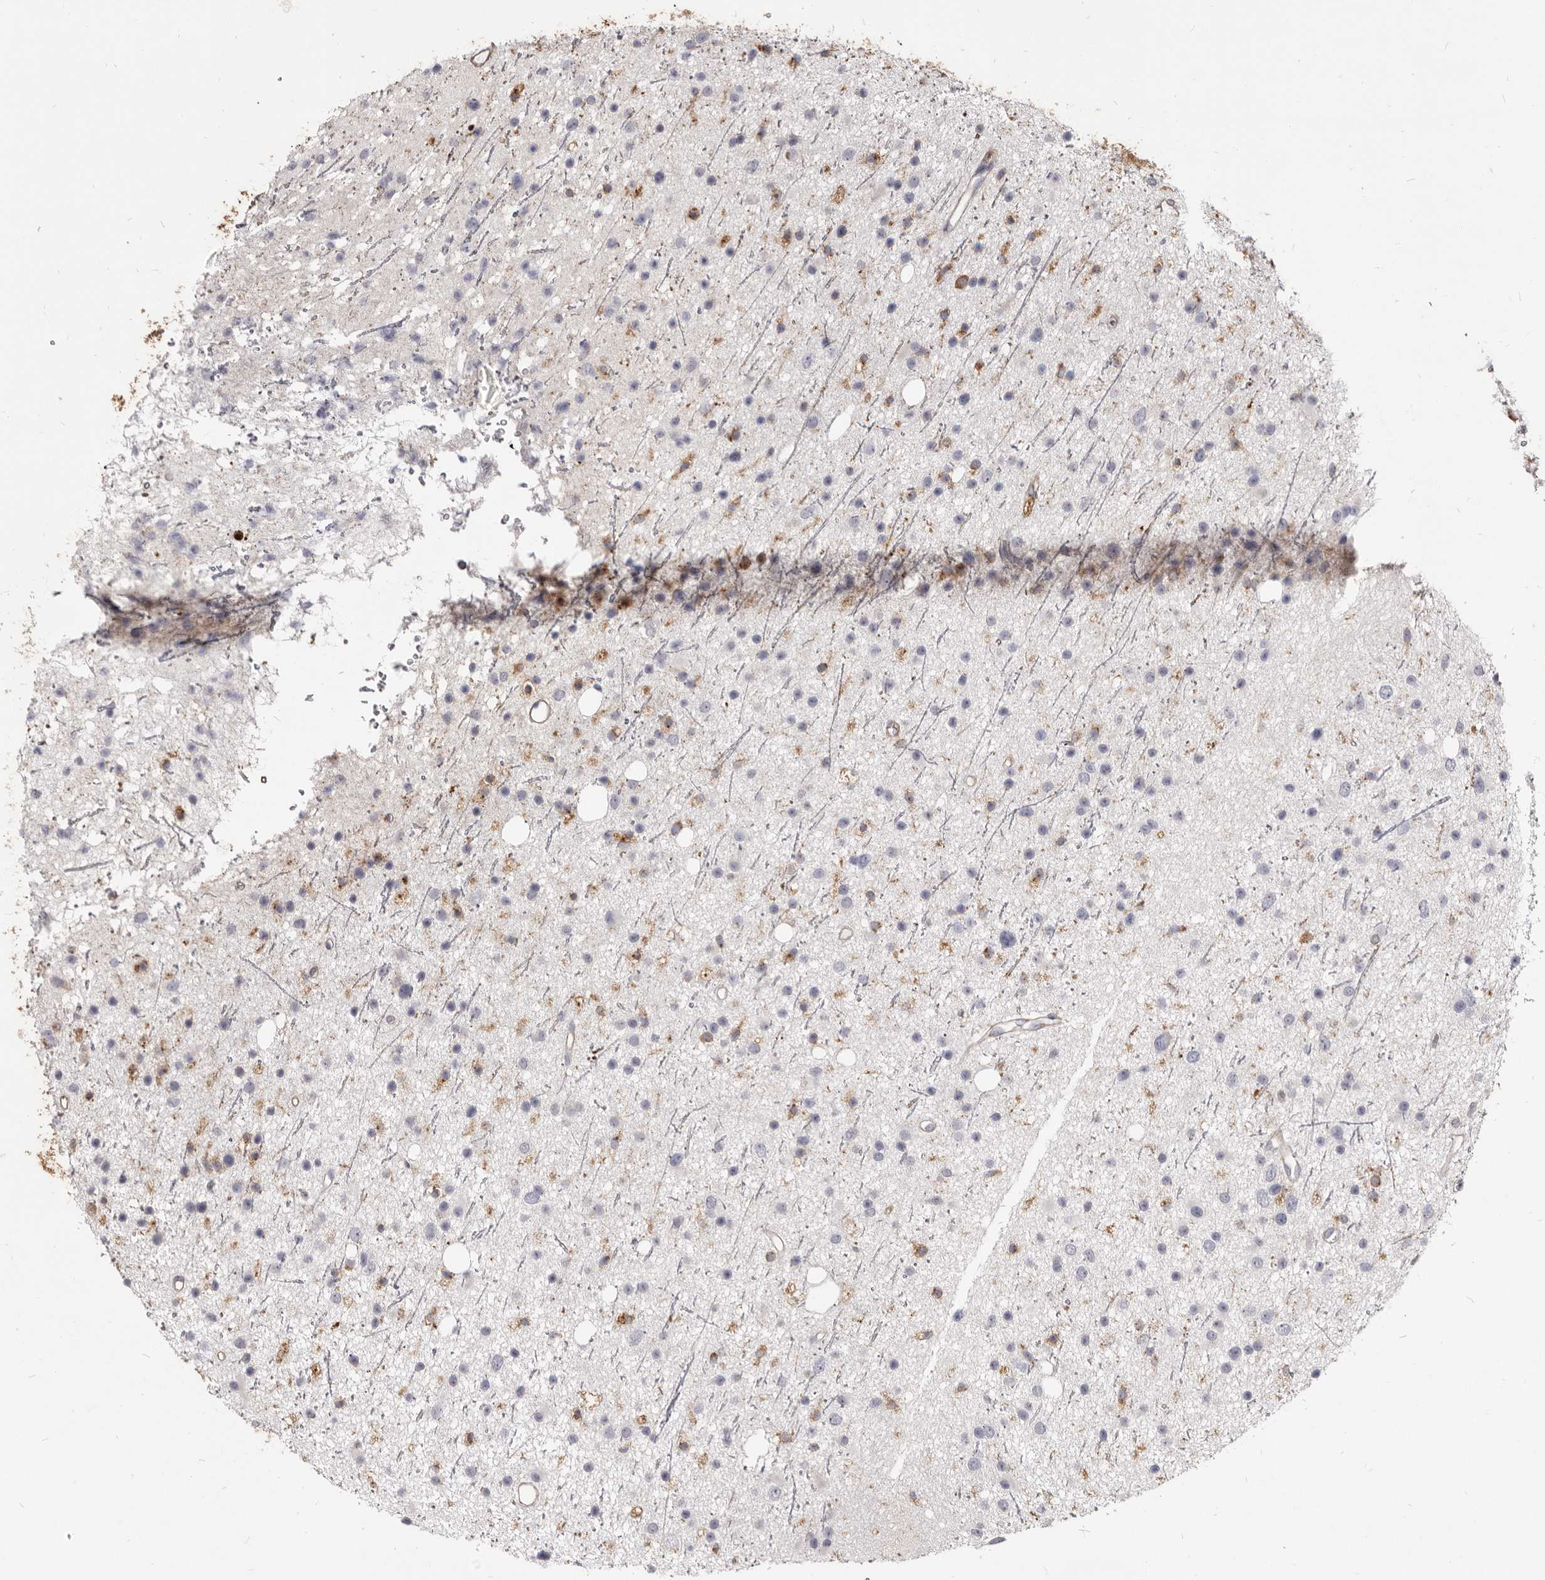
{"staining": {"intensity": "weak", "quantity": "<25%", "location": "cytoplasmic/membranous"}, "tissue": "glioma", "cell_type": "Tumor cells", "image_type": "cancer", "snomed": [{"axis": "morphology", "description": "Glioma, malignant, Low grade"}, {"axis": "topography", "description": "Cerebral cortex"}], "caption": "Photomicrograph shows no significant protein expression in tumor cells of malignant glioma (low-grade).", "gene": "TPD52", "patient": {"sex": "female", "age": 39}}